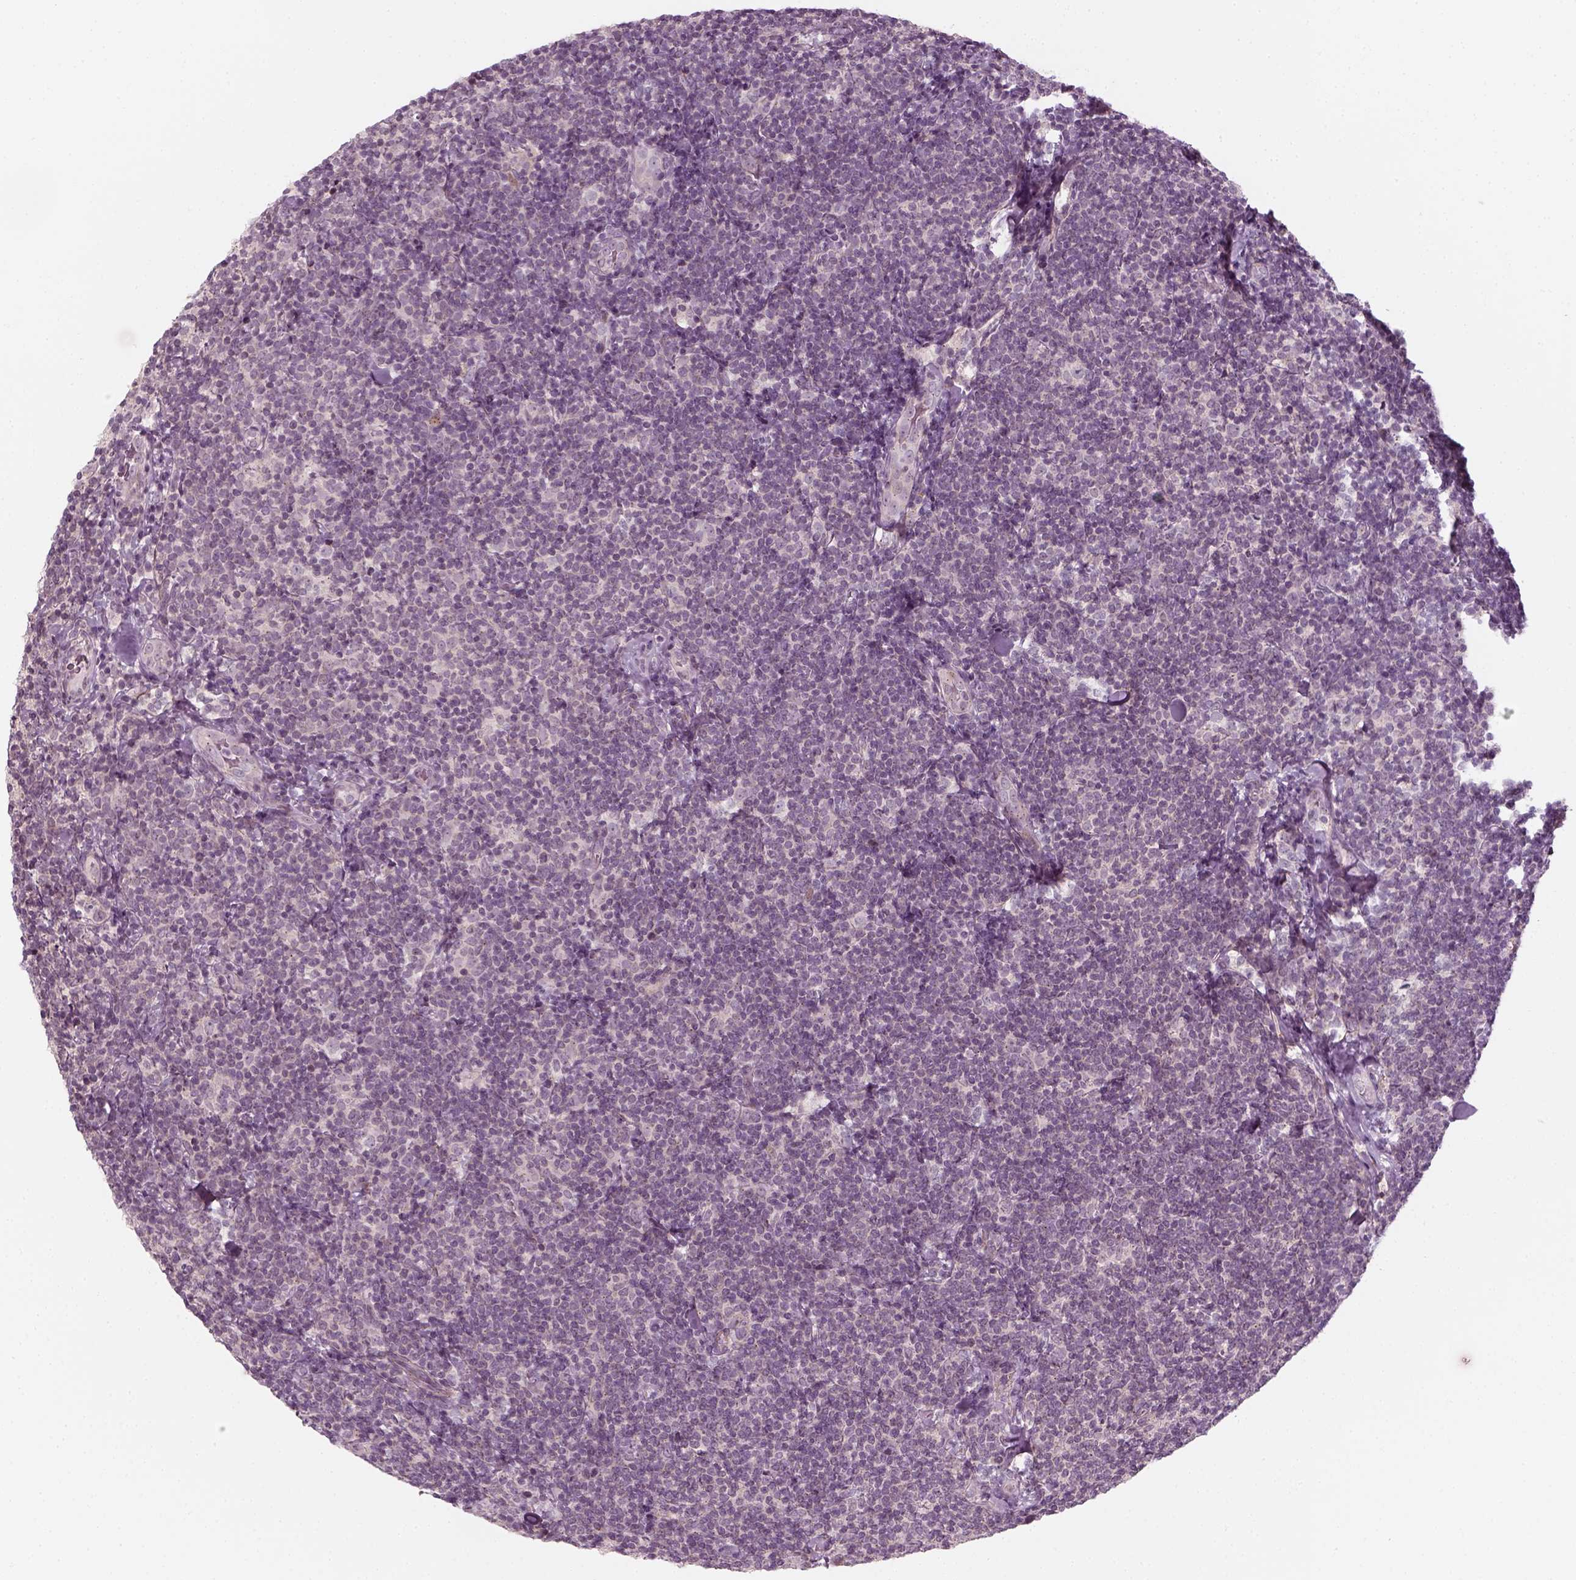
{"staining": {"intensity": "negative", "quantity": "none", "location": "none"}, "tissue": "lymphoma", "cell_type": "Tumor cells", "image_type": "cancer", "snomed": [{"axis": "morphology", "description": "Malignant lymphoma, non-Hodgkin's type, Low grade"}, {"axis": "topography", "description": "Lymph node"}], "caption": "This is an immunohistochemistry (IHC) image of human lymphoma. There is no positivity in tumor cells.", "gene": "MLIP", "patient": {"sex": "female", "age": 56}}